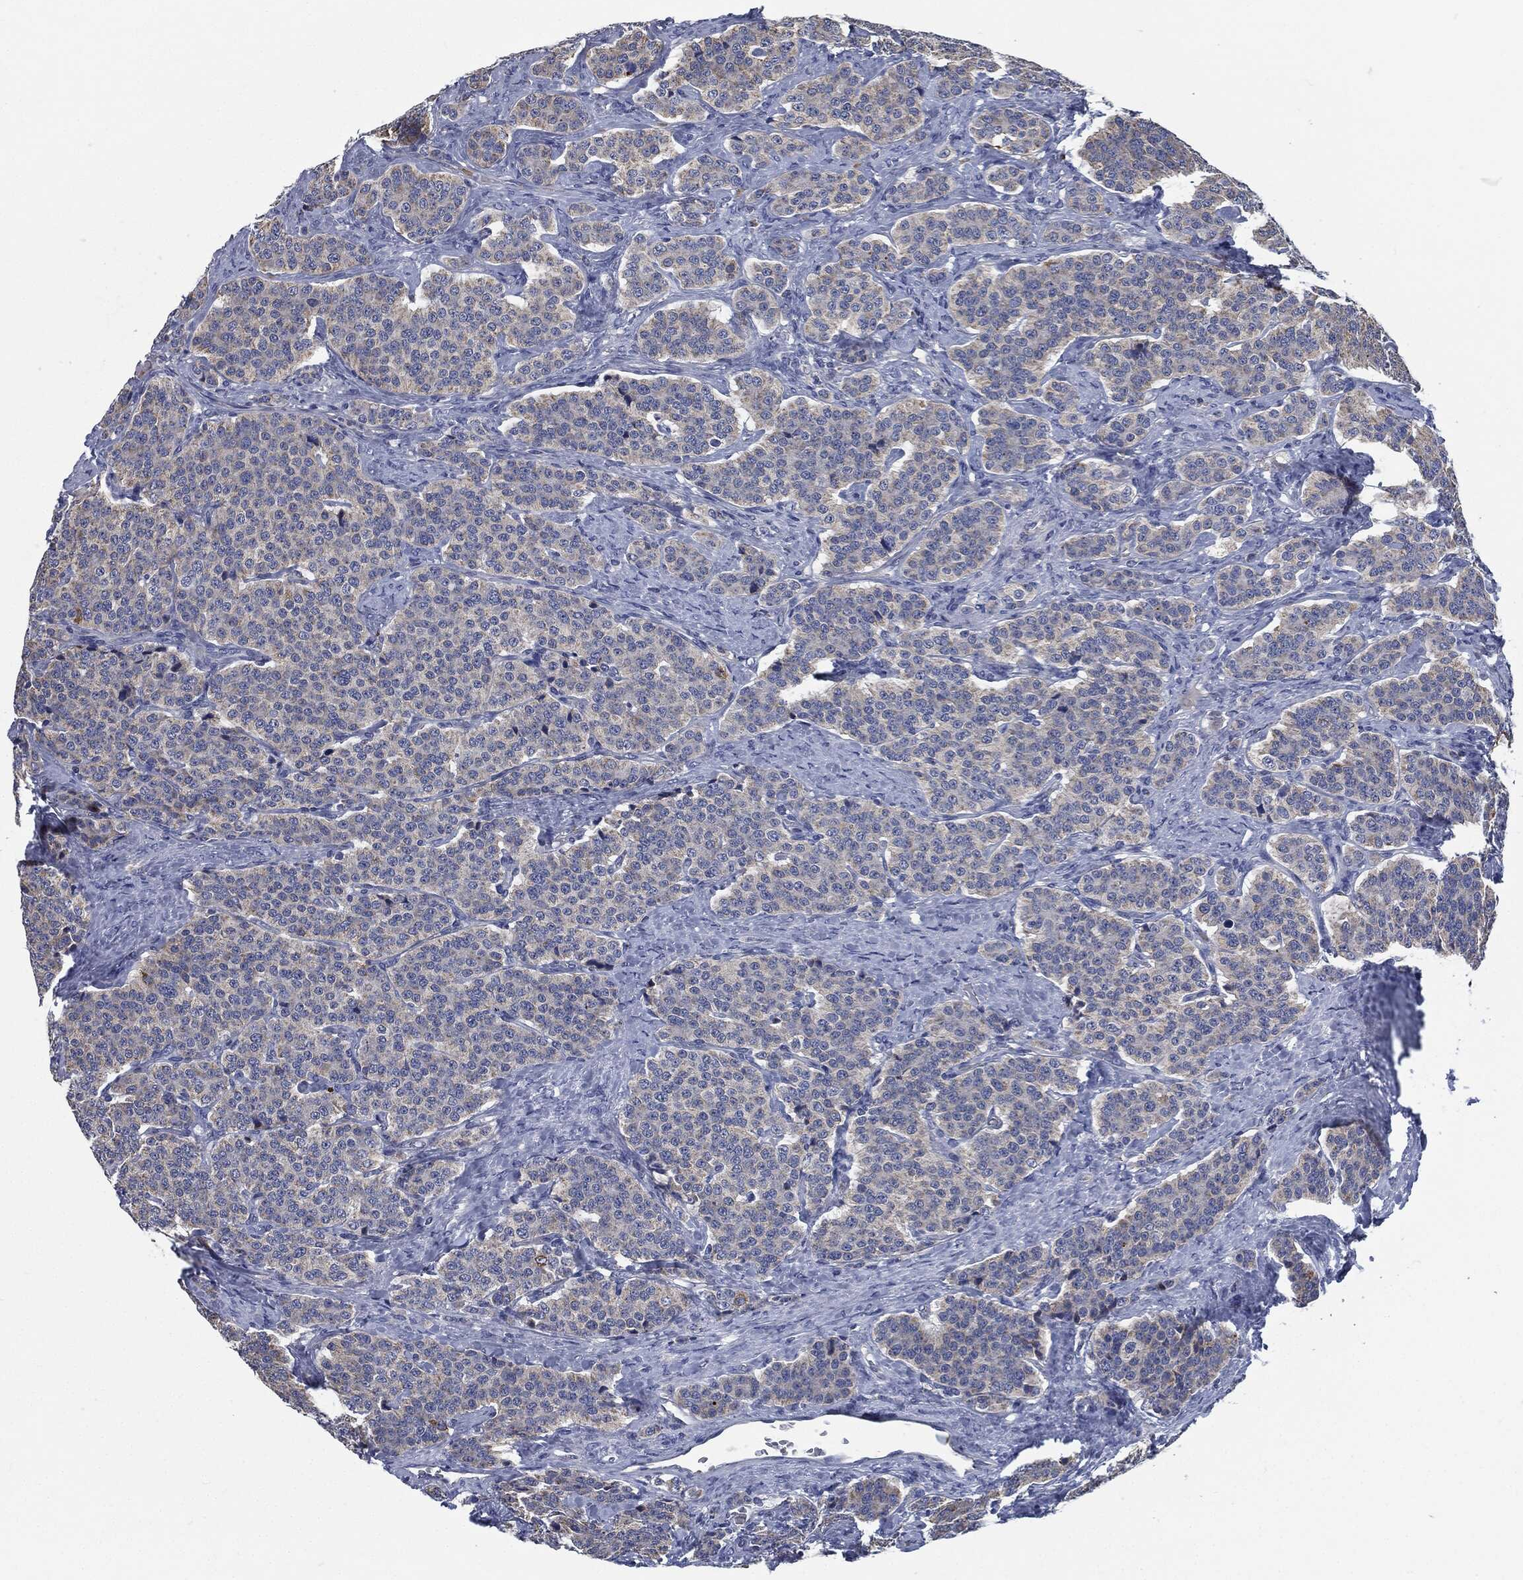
{"staining": {"intensity": "weak", "quantity": "<25%", "location": "cytoplasmic/membranous"}, "tissue": "carcinoid", "cell_type": "Tumor cells", "image_type": "cancer", "snomed": [{"axis": "morphology", "description": "Carcinoid, malignant, NOS"}, {"axis": "topography", "description": "Small intestine"}], "caption": "IHC photomicrograph of neoplastic tissue: carcinoid stained with DAB (3,3'-diaminobenzidine) reveals no significant protein staining in tumor cells.", "gene": "SIGLEC9", "patient": {"sex": "female", "age": 58}}